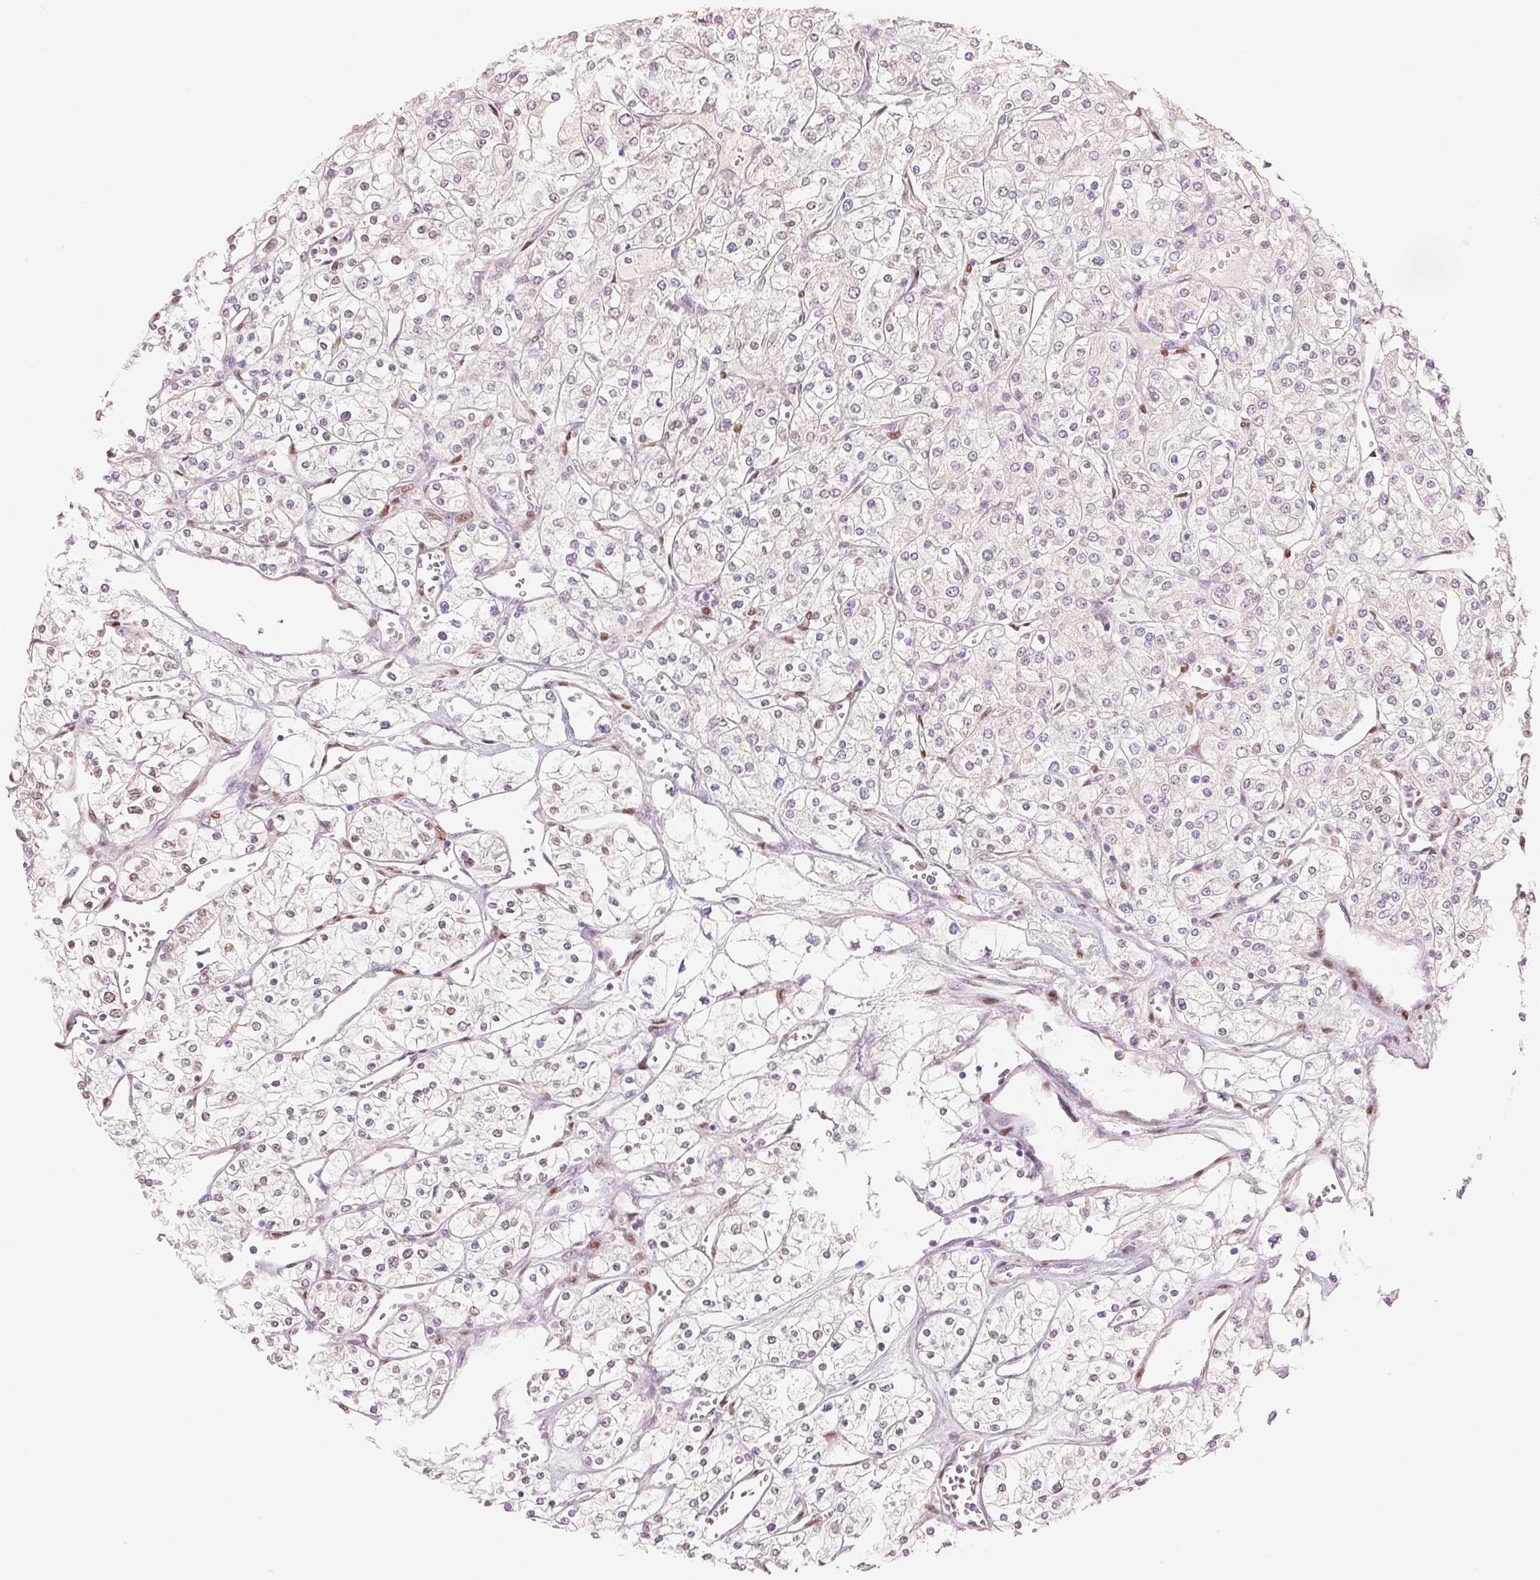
{"staining": {"intensity": "negative", "quantity": "none", "location": "none"}, "tissue": "renal cancer", "cell_type": "Tumor cells", "image_type": "cancer", "snomed": [{"axis": "morphology", "description": "Adenocarcinoma, NOS"}, {"axis": "topography", "description": "Kidney"}], "caption": "Protein analysis of adenocarcinoma (renal) demonstrates no significant expression in tumor cells.", "gene": "SMARCD3", "patient": {"sex": "male", "age": 80}}